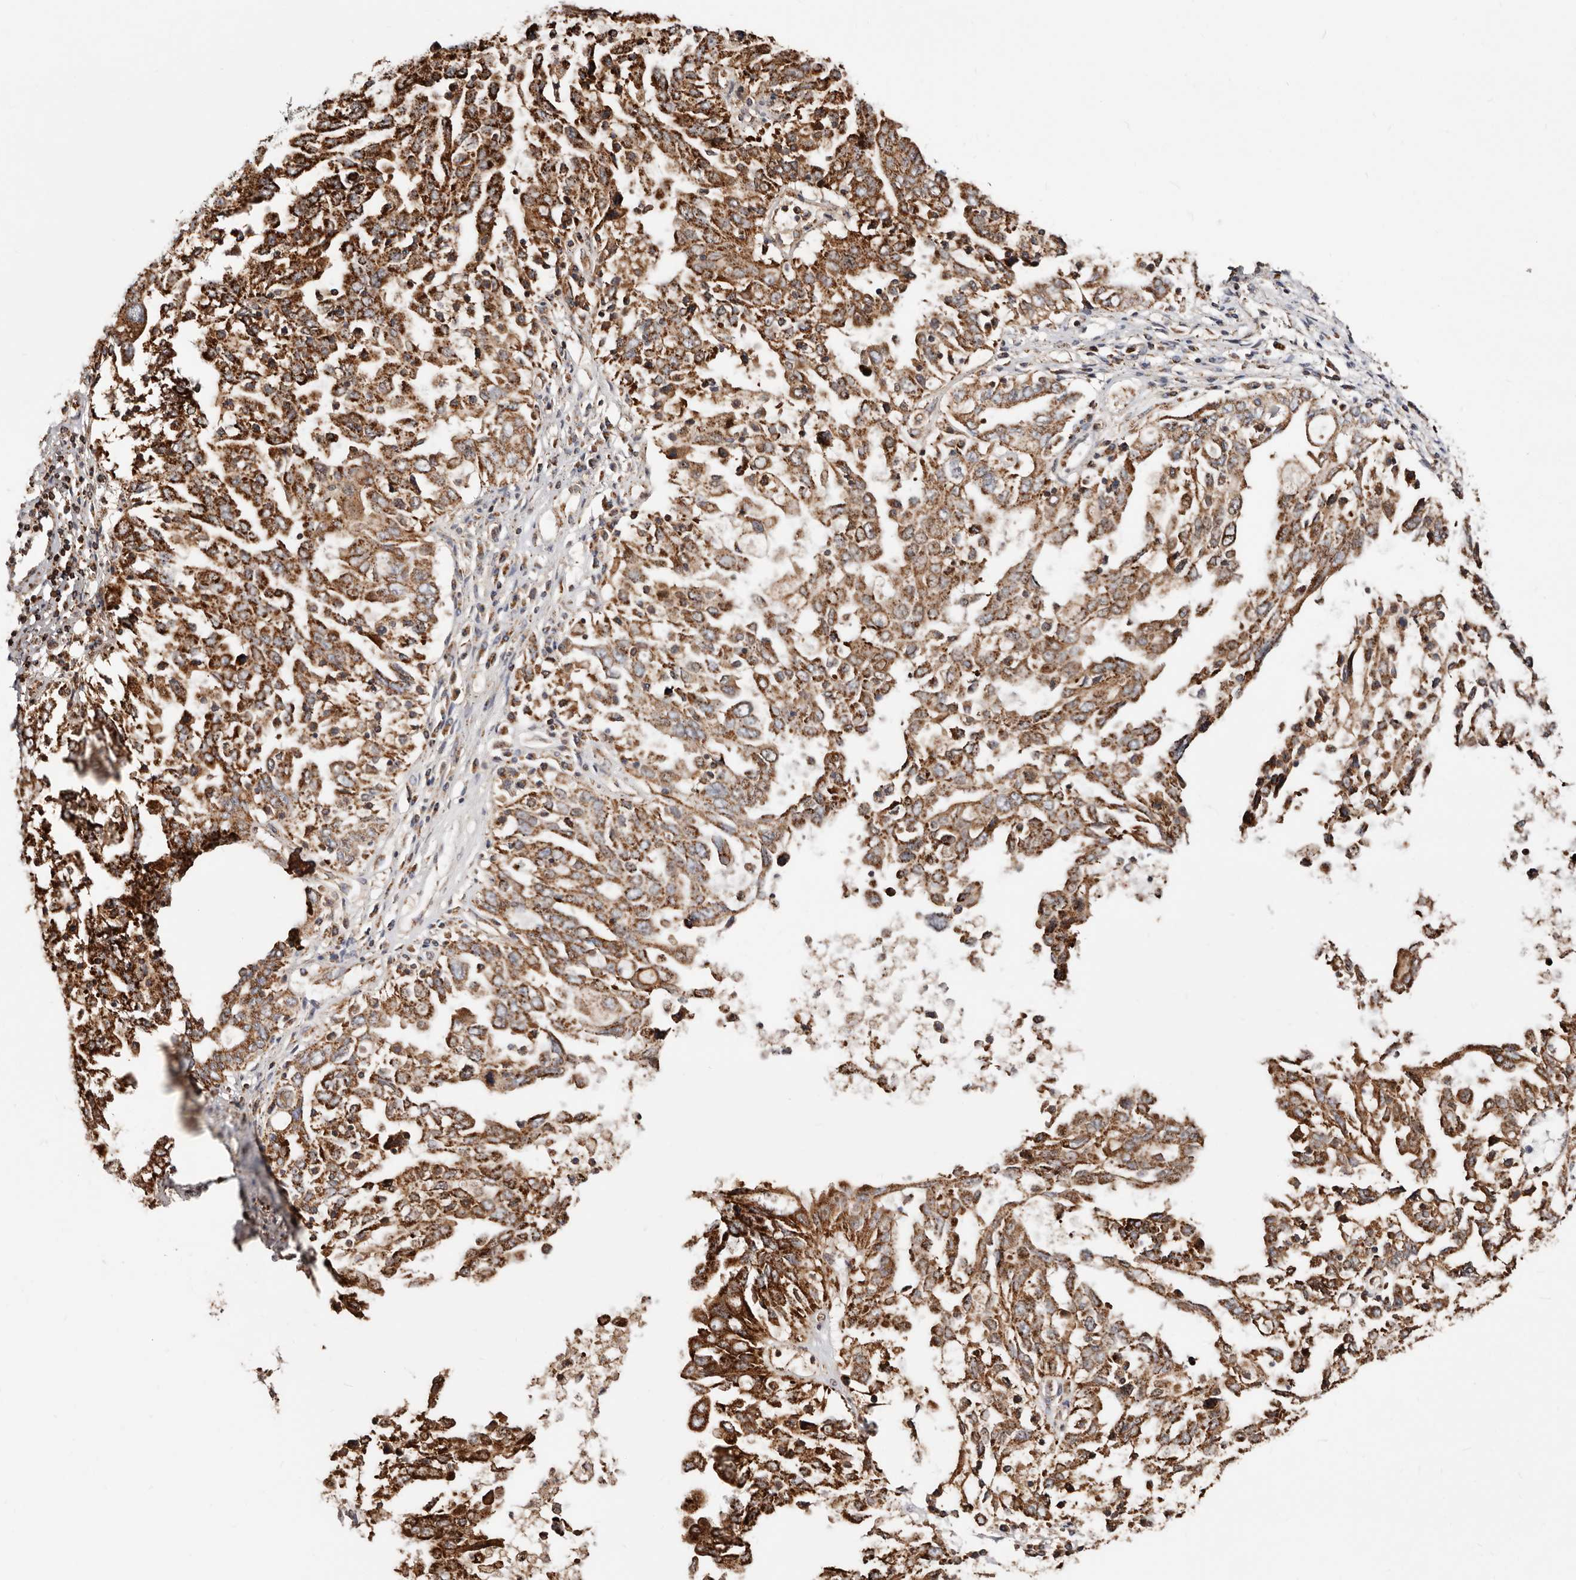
{"staining": {"intensity": "strong", "quantity": ">75%", "location": "cytoplasmic/membranous"}, "tissue": "ovarian cancer", "cell_type": "Tumor cells", "image_type": "cancer", "snomed": [{"axis": "morphology", "description": "Carcinoma, endometroid"}, {"axis": "topography", "description": "Ovary"}], "caption": "Protein staining of endometroid carcinoma (ovarian) tissue reveals strong cytoplasmic/membranous staining in approximately >75% of tumor cells.", "gene": "PRKACB", "patient": {"sex": "female", "age": 62}}